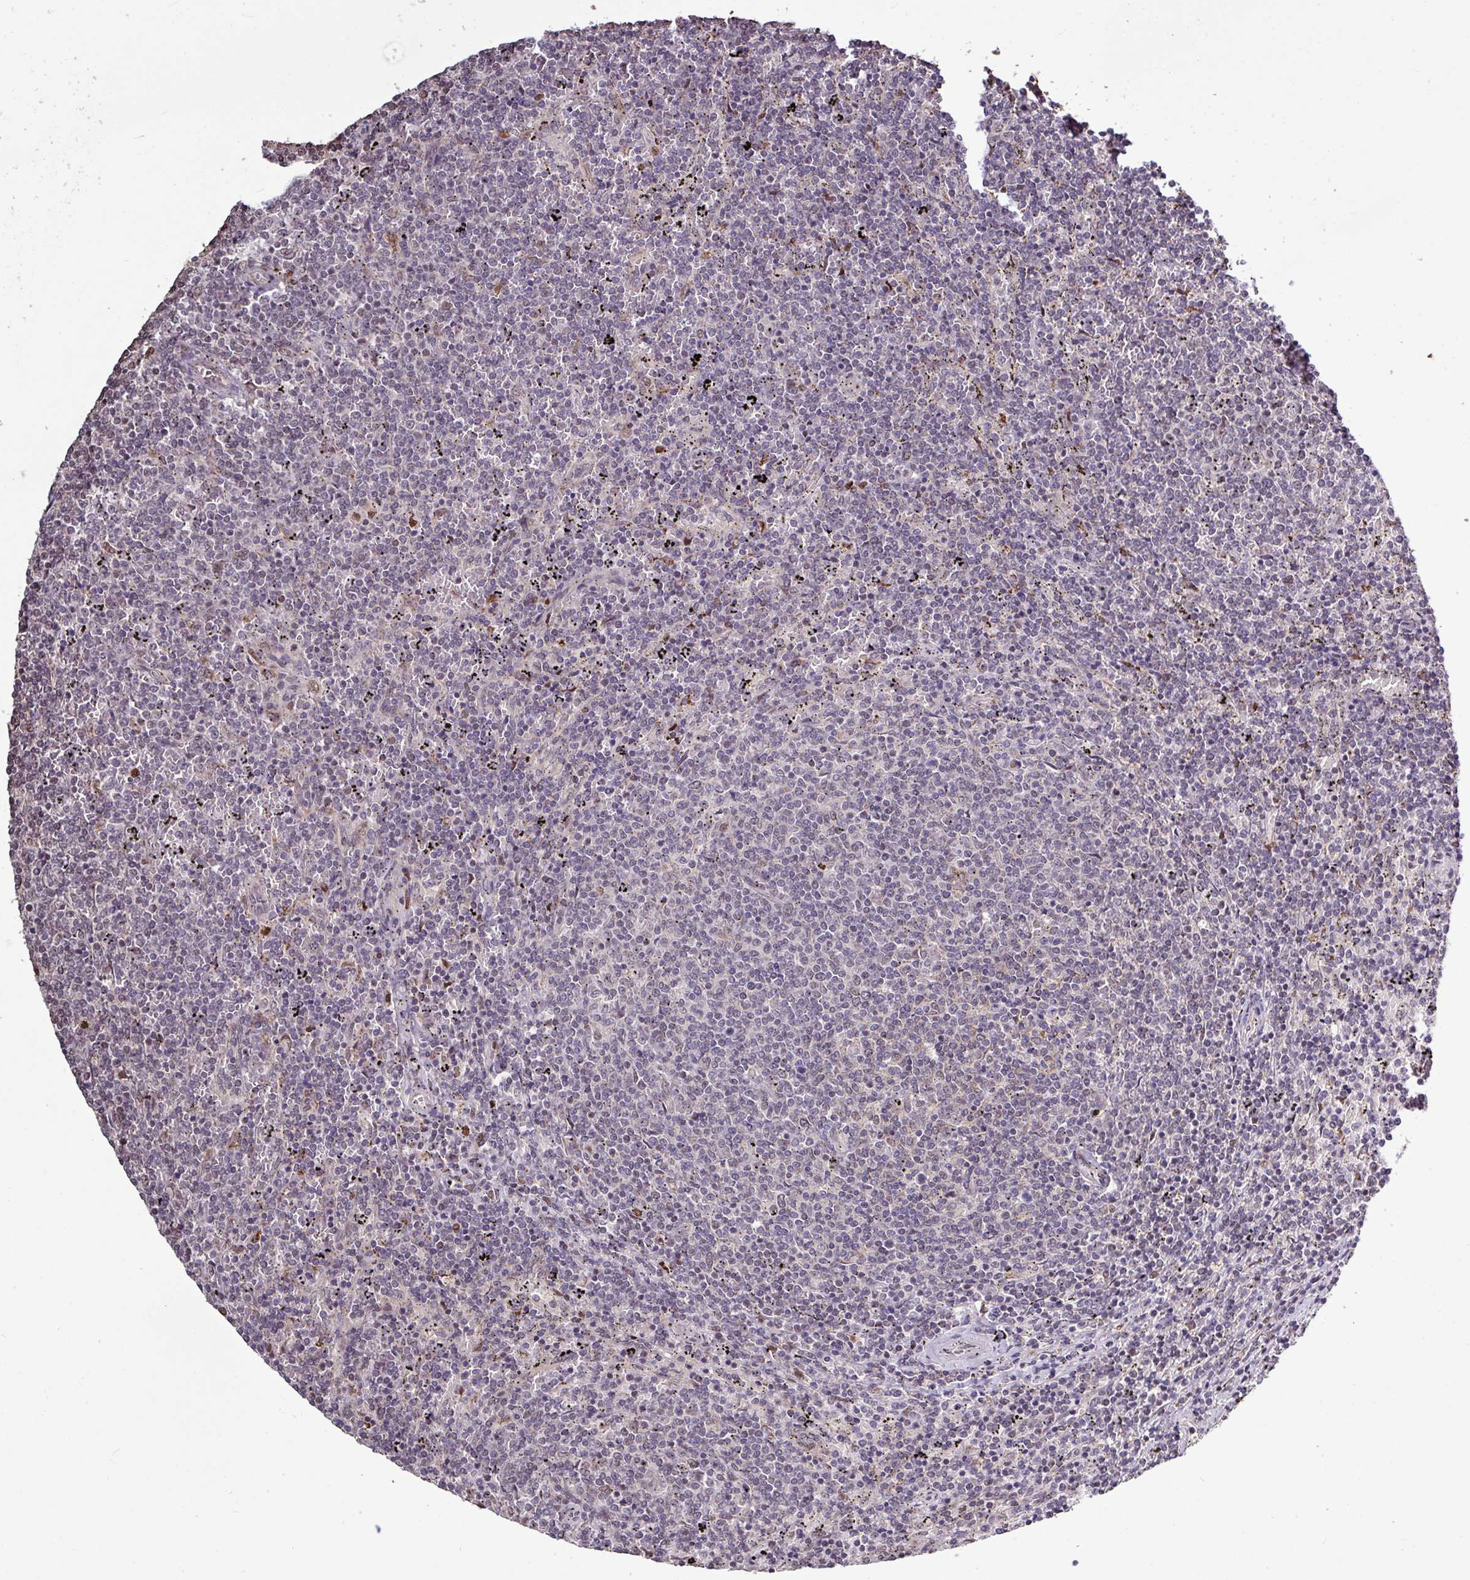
{"staining": {"intensity": "negative", "quantity": "none", "location": "none"}, "tissue": "lymphoma", "cell_type": "Tumor cells", "image_type": "cancer", "snomed": [{"axis": "morphology", "description": "Malignant lymphoma, non-Hodgkin's type, Low grade"}, {"axis": "topography", "description": "Spleen"}], "caption": "This is a histopathology image of IHC staining of lymphoma, which shows no positivity in tumor cells.", "gene": "SKIC2", "patient": {"sex": "female", "age": 50}}